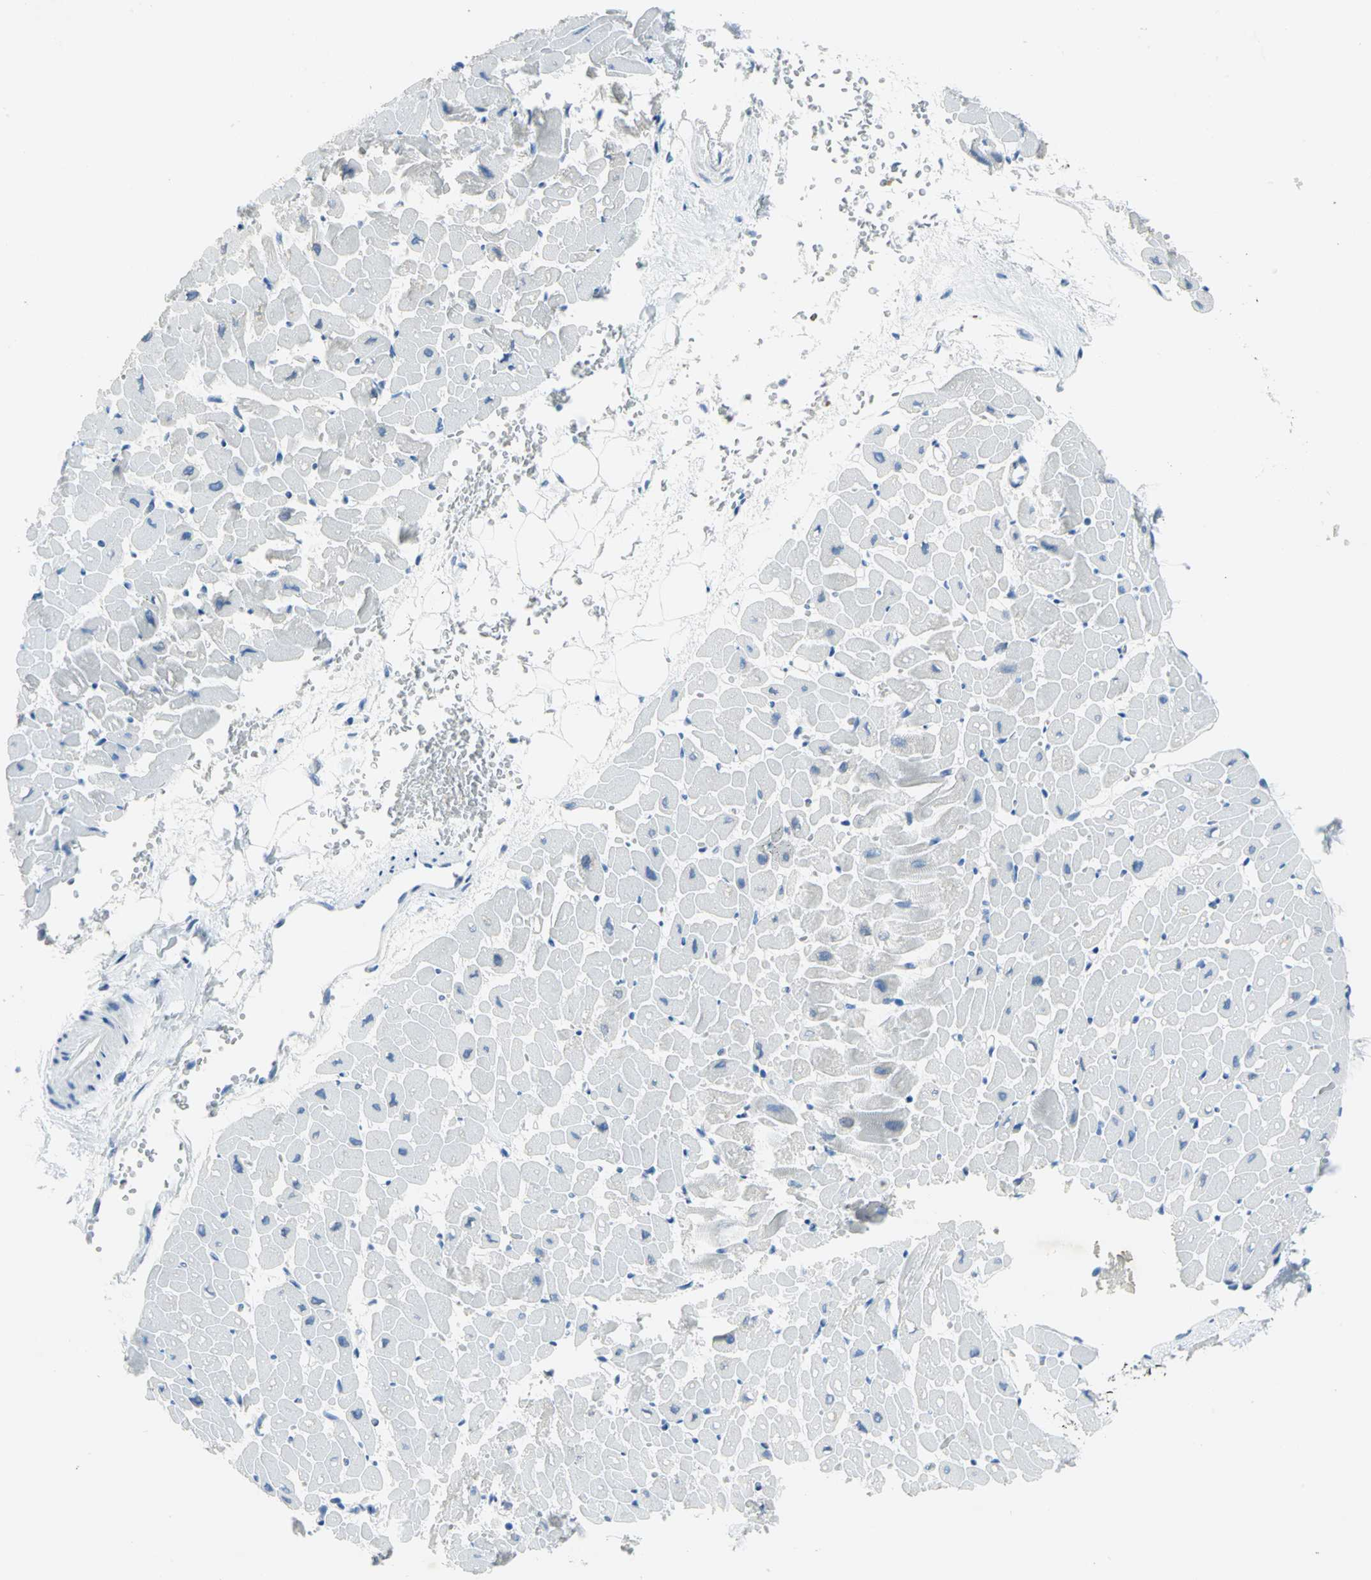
{"staining": {"intensity": "negative", "quantity": "none", "location": "none"}, "tissue": "heart muscle", "cell_type": "Cardiomyocytes", "image_type": "normal", "snomed": [{"axis": "morphology", "description": "Normal tissue, NOS"}, {"axis": "topography", "description": "Heart"}], "caption": "Cardiomyocytes are negative for brown protein staining in unremarkable heart muscle. (Immunohistochemistry, brightfield microscopy, high magnification).", "gene": "PKLR", "patient": {"sex": "male", "age": 45}}